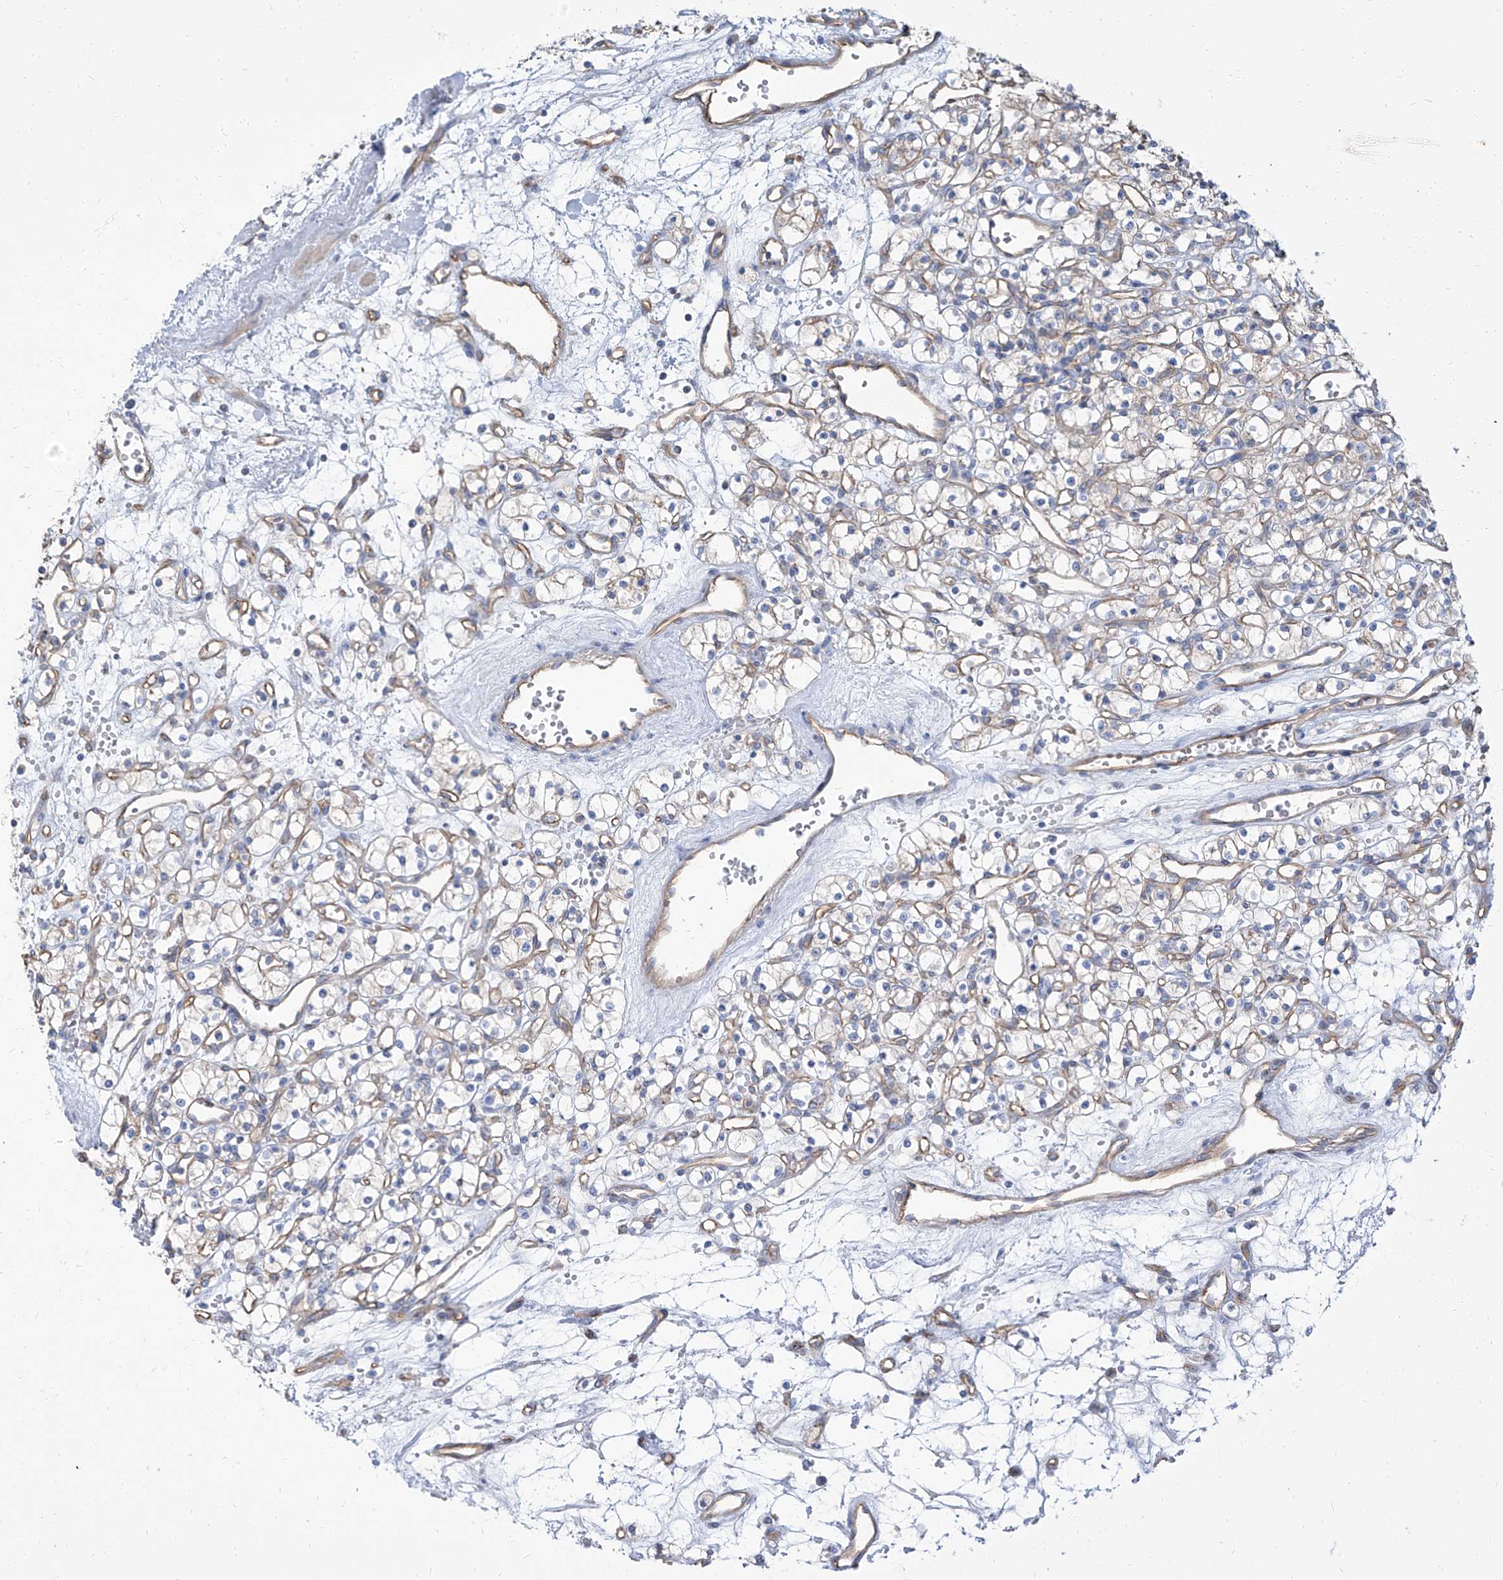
{"staining": {"intensity": "negative", "quantity": "none", "location": "none"}, "tissue": "renal cancer", "cell_type": "Tumor cells", "image_type": "cancer", "snomed": [{"axis": "morphology", "description": "Adenocarcinoma, NOS"}, {"axis": "topography", "description": "Kidney"}], "caption": "Immunohistochemistry (IHC) image of renal adenocarcinoma stained for a protein (brown), which reveals no positivity in tumor cells. (DAB (3,3'-diaminobenzidine) IHC, high magnification).", "gene": "TXLNB", "patient": {"sex": "female", "age": 59}}